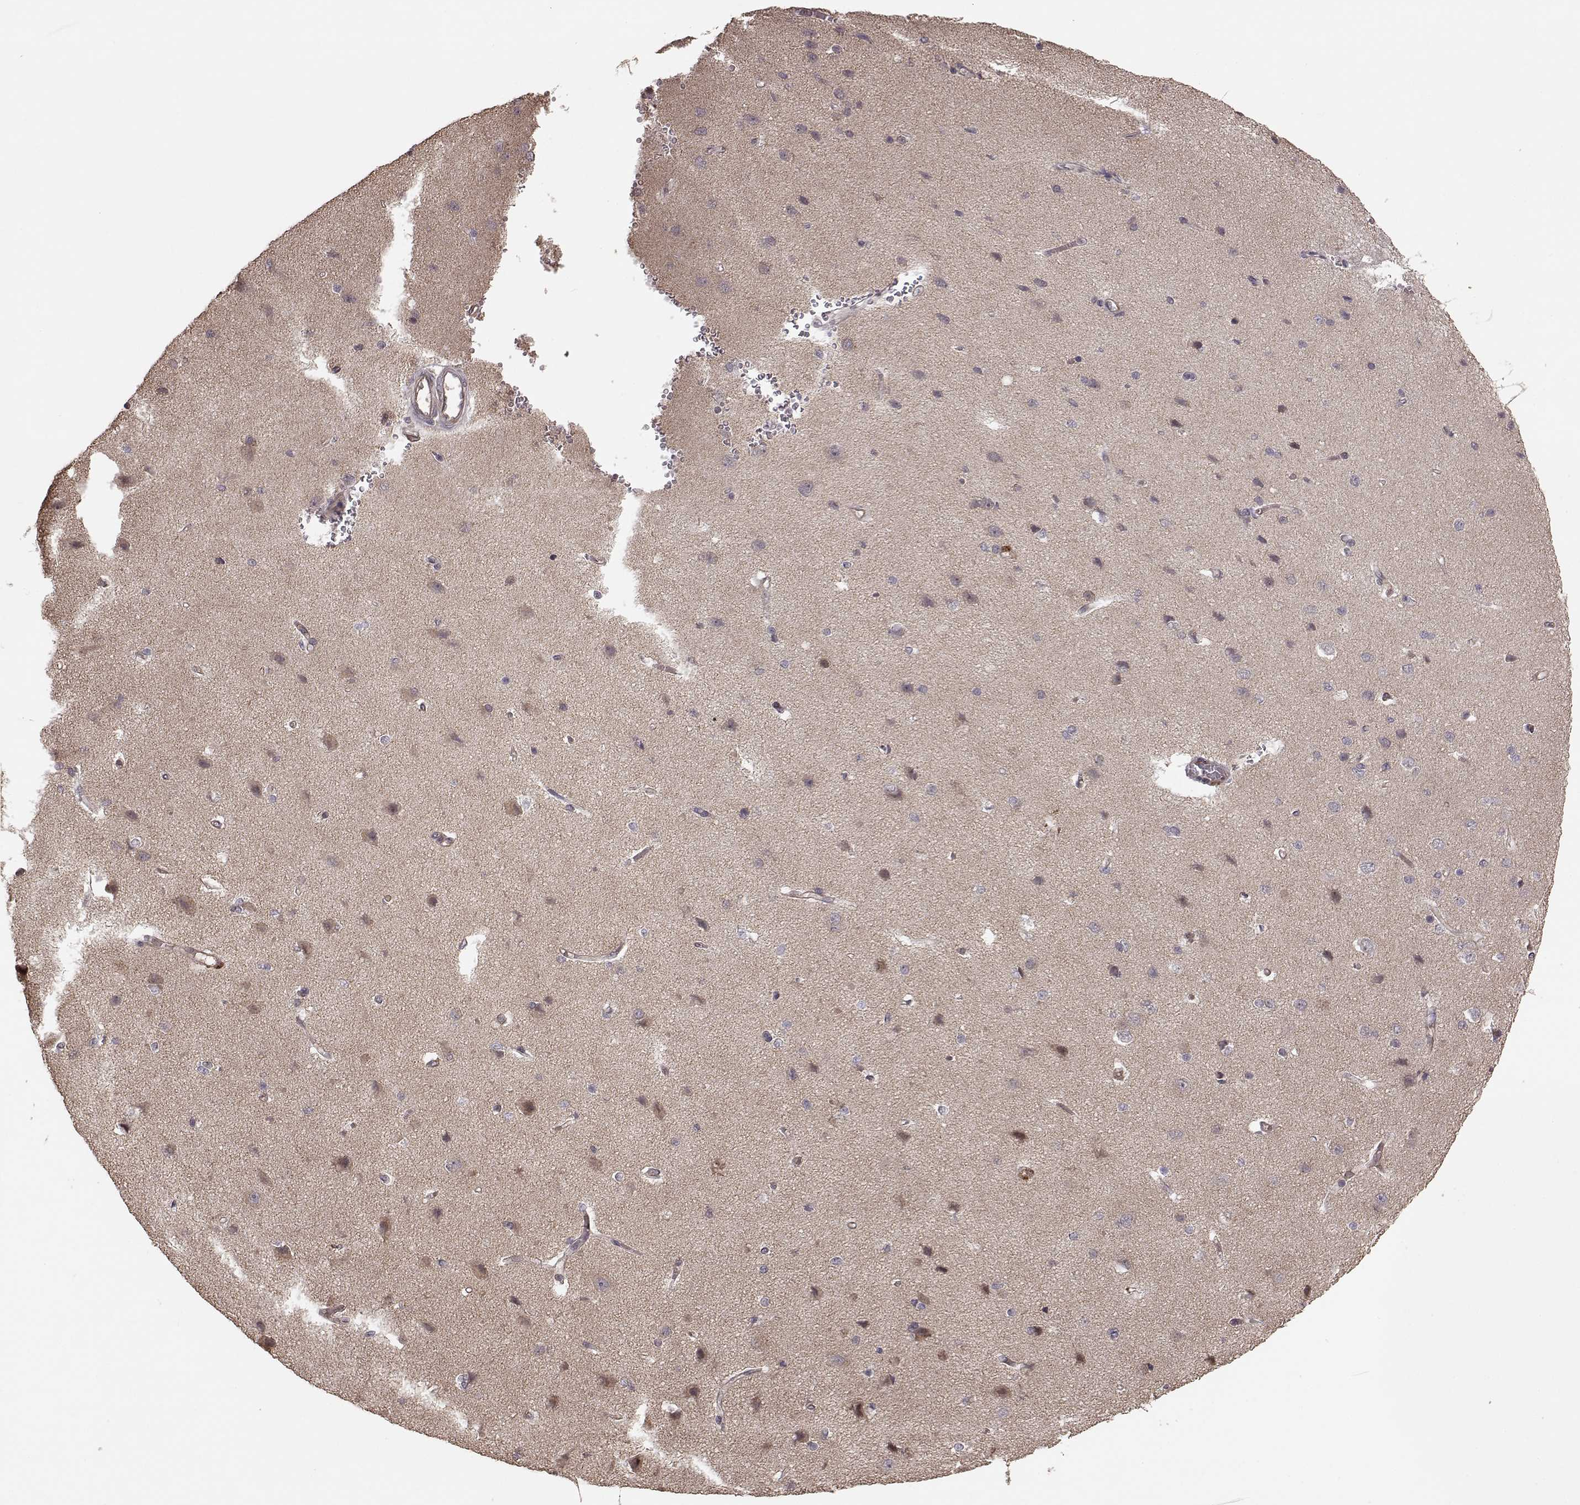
{"staining": {"intensity": "negative", "quantity": "none", "location": "none"}, "tissue": "cerebral cortex", "cell_type": "Endothelial cells", "image_type": "normal", "snomed": [{"axis": "morphology", "description": "Normal tissue, NOS"}, {"axis": "topography", "description": "Cerebral cortex"}], "caption": "IHC histopathology image of normal cerebral cortex: cerebral cortex stained with DAB (3,3'-diaminobenzidine) exhibits no significant protein staining in endothelial cells.", "gene": "BACH2", "patient": {"sex": "male", "age": 37}}